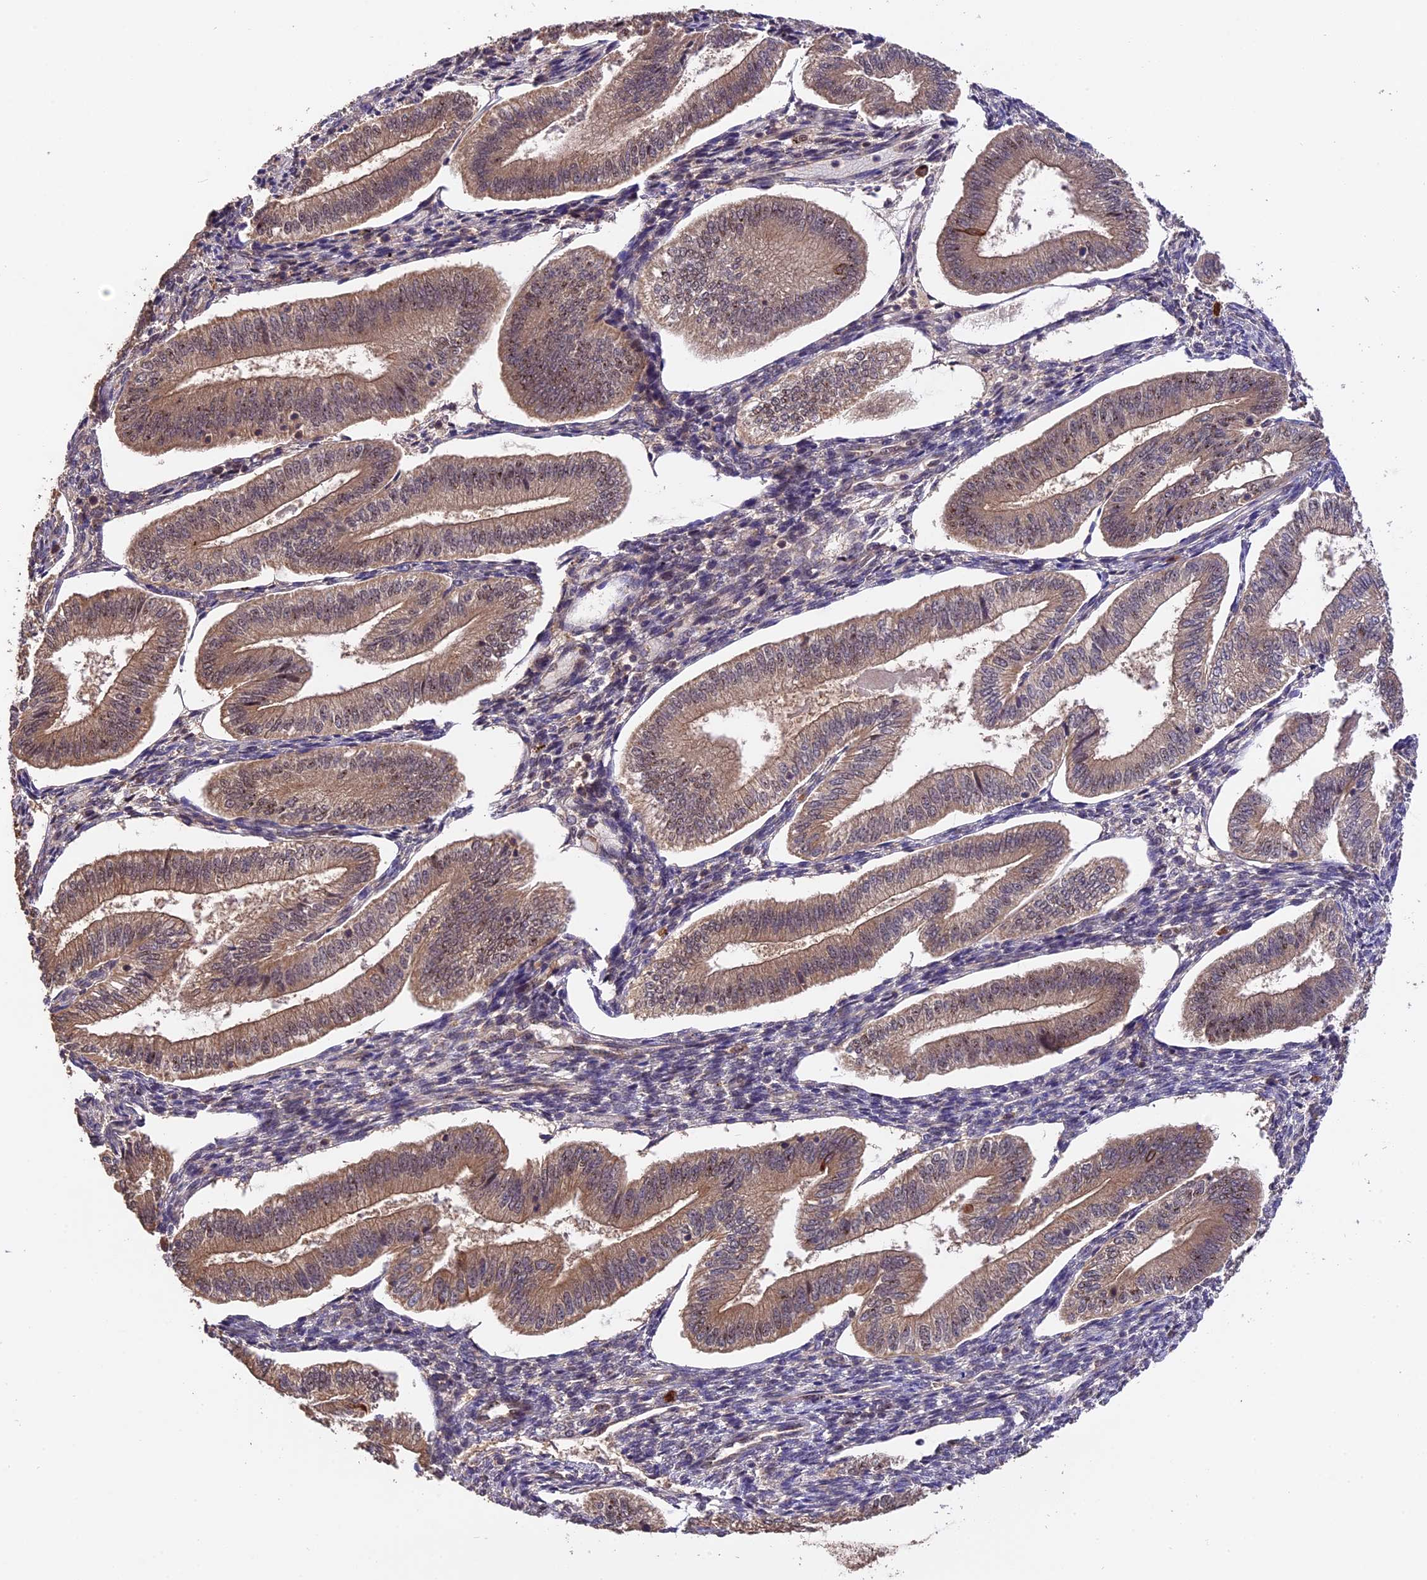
{"staining": {"intensity": "moderate", "quantity": "25%-75%", "location": "cytoplasmic/membranous,nuclear"}, "tissue": "endometrium", "cell_type": "Cells in endometrial stroma", "image_type": "normal", "snomed": [{"axis": "morphology", "description": "Normal tissue, NOS"}, {"axis": "topography", "description": "Endometrium"}], "caption": "IHC of unremarkable human endometrium exhibits medium levels of moderate cytoplasmic/membranous,nuclear expression in about 25%-75% of cells in endometrial stroma. (IHC, brightfield microscopy, high magnification).", "gene": "TRMT1", "patient": {"sex": "female", "age": 34}}